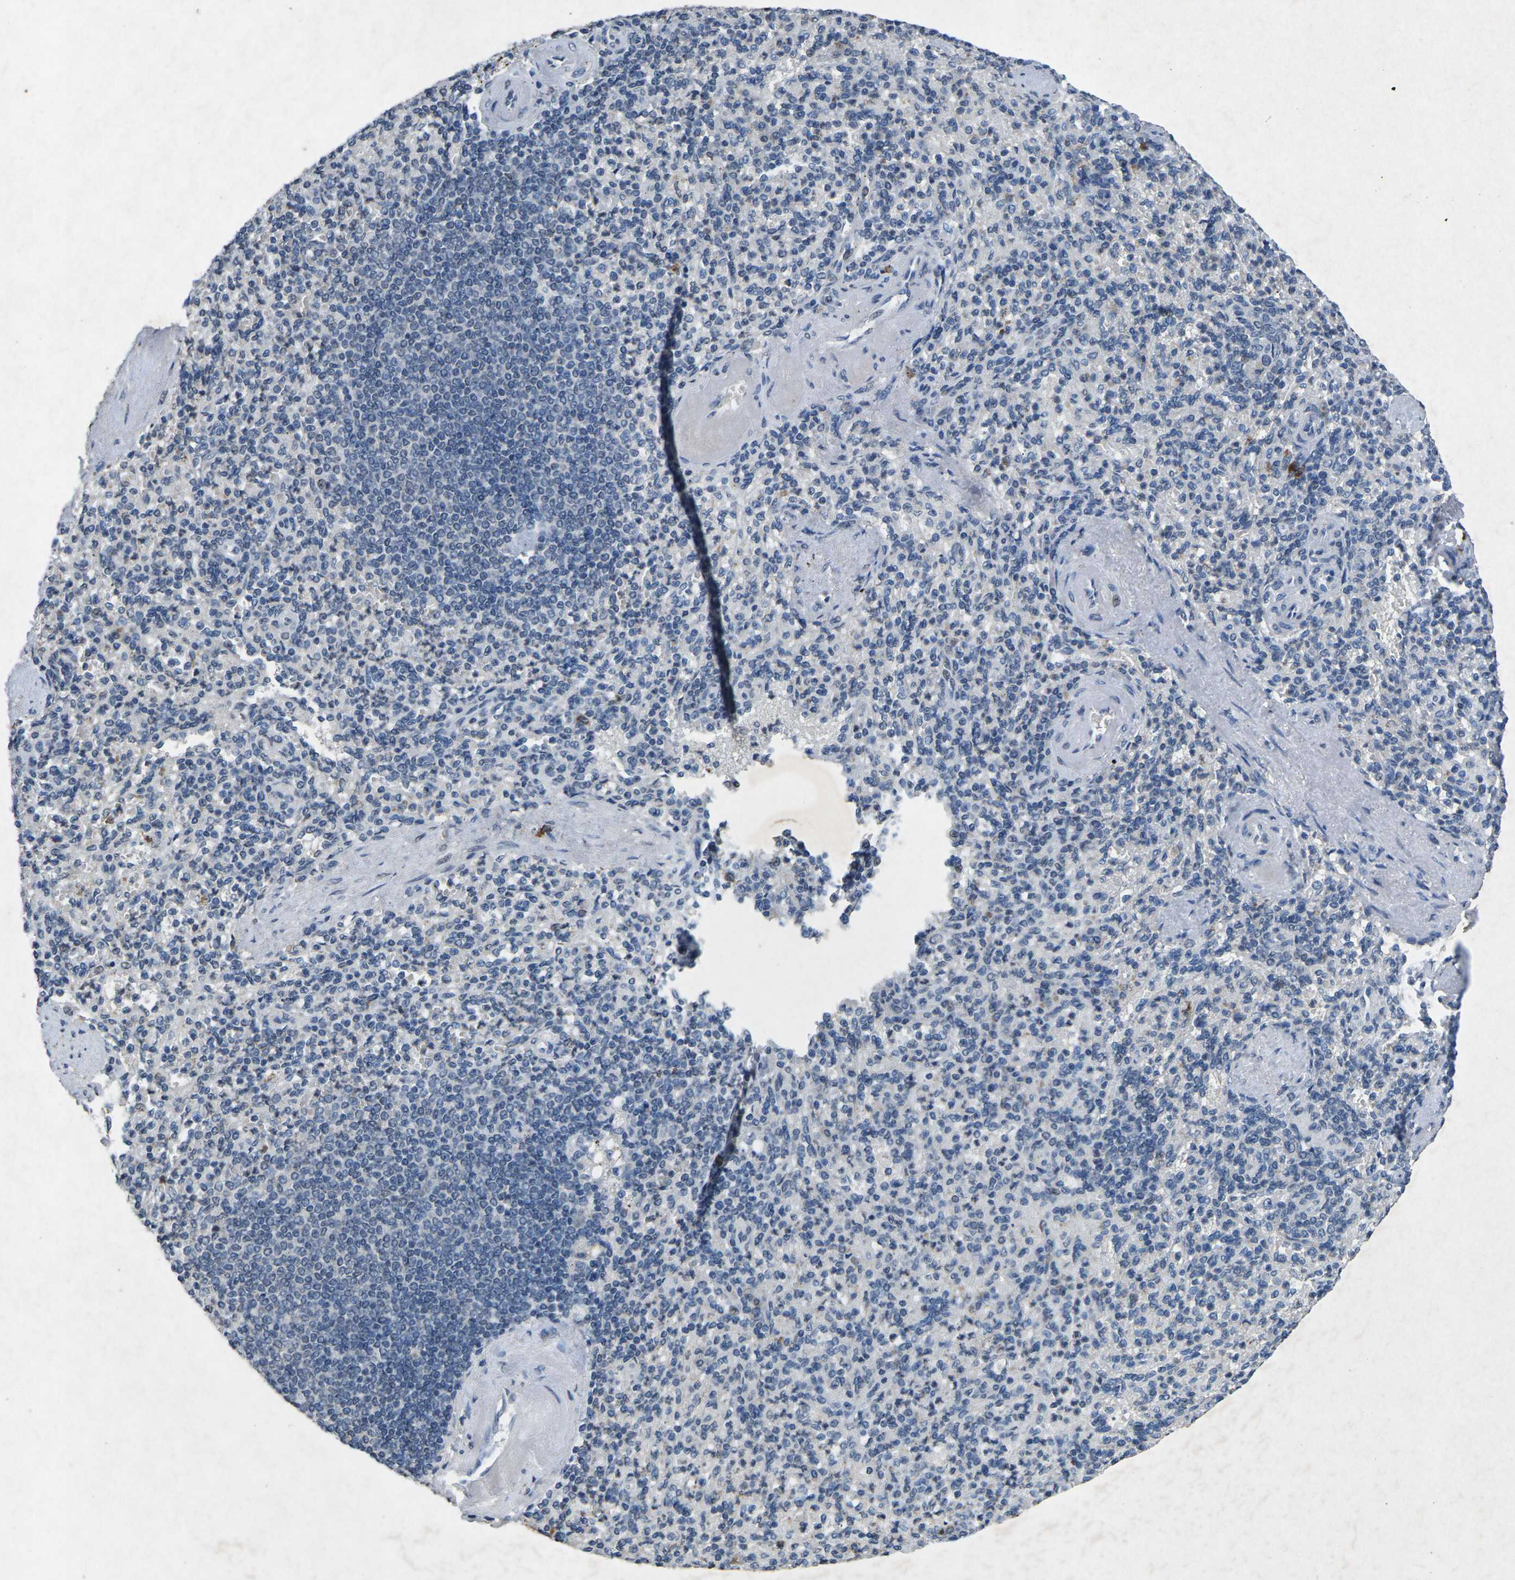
{"staining": {"intensity": "negative", "quantity": "none", "location": "none"}, "tissue": "spleen", "cell_type": "Cells in red pulp", "image_type": "normal", "snomed": [{"axis": "morphology", "description": "Normal tissue, NOS"}, {"axis": "topography", "description": "Spleen"}], "caption": "Human spleen stained for a protein using immunohistochemistry demonstrates no positivity in cells in red pulp.", "gene": "PLG", "patient": {"sex": "female", "age": 74}}